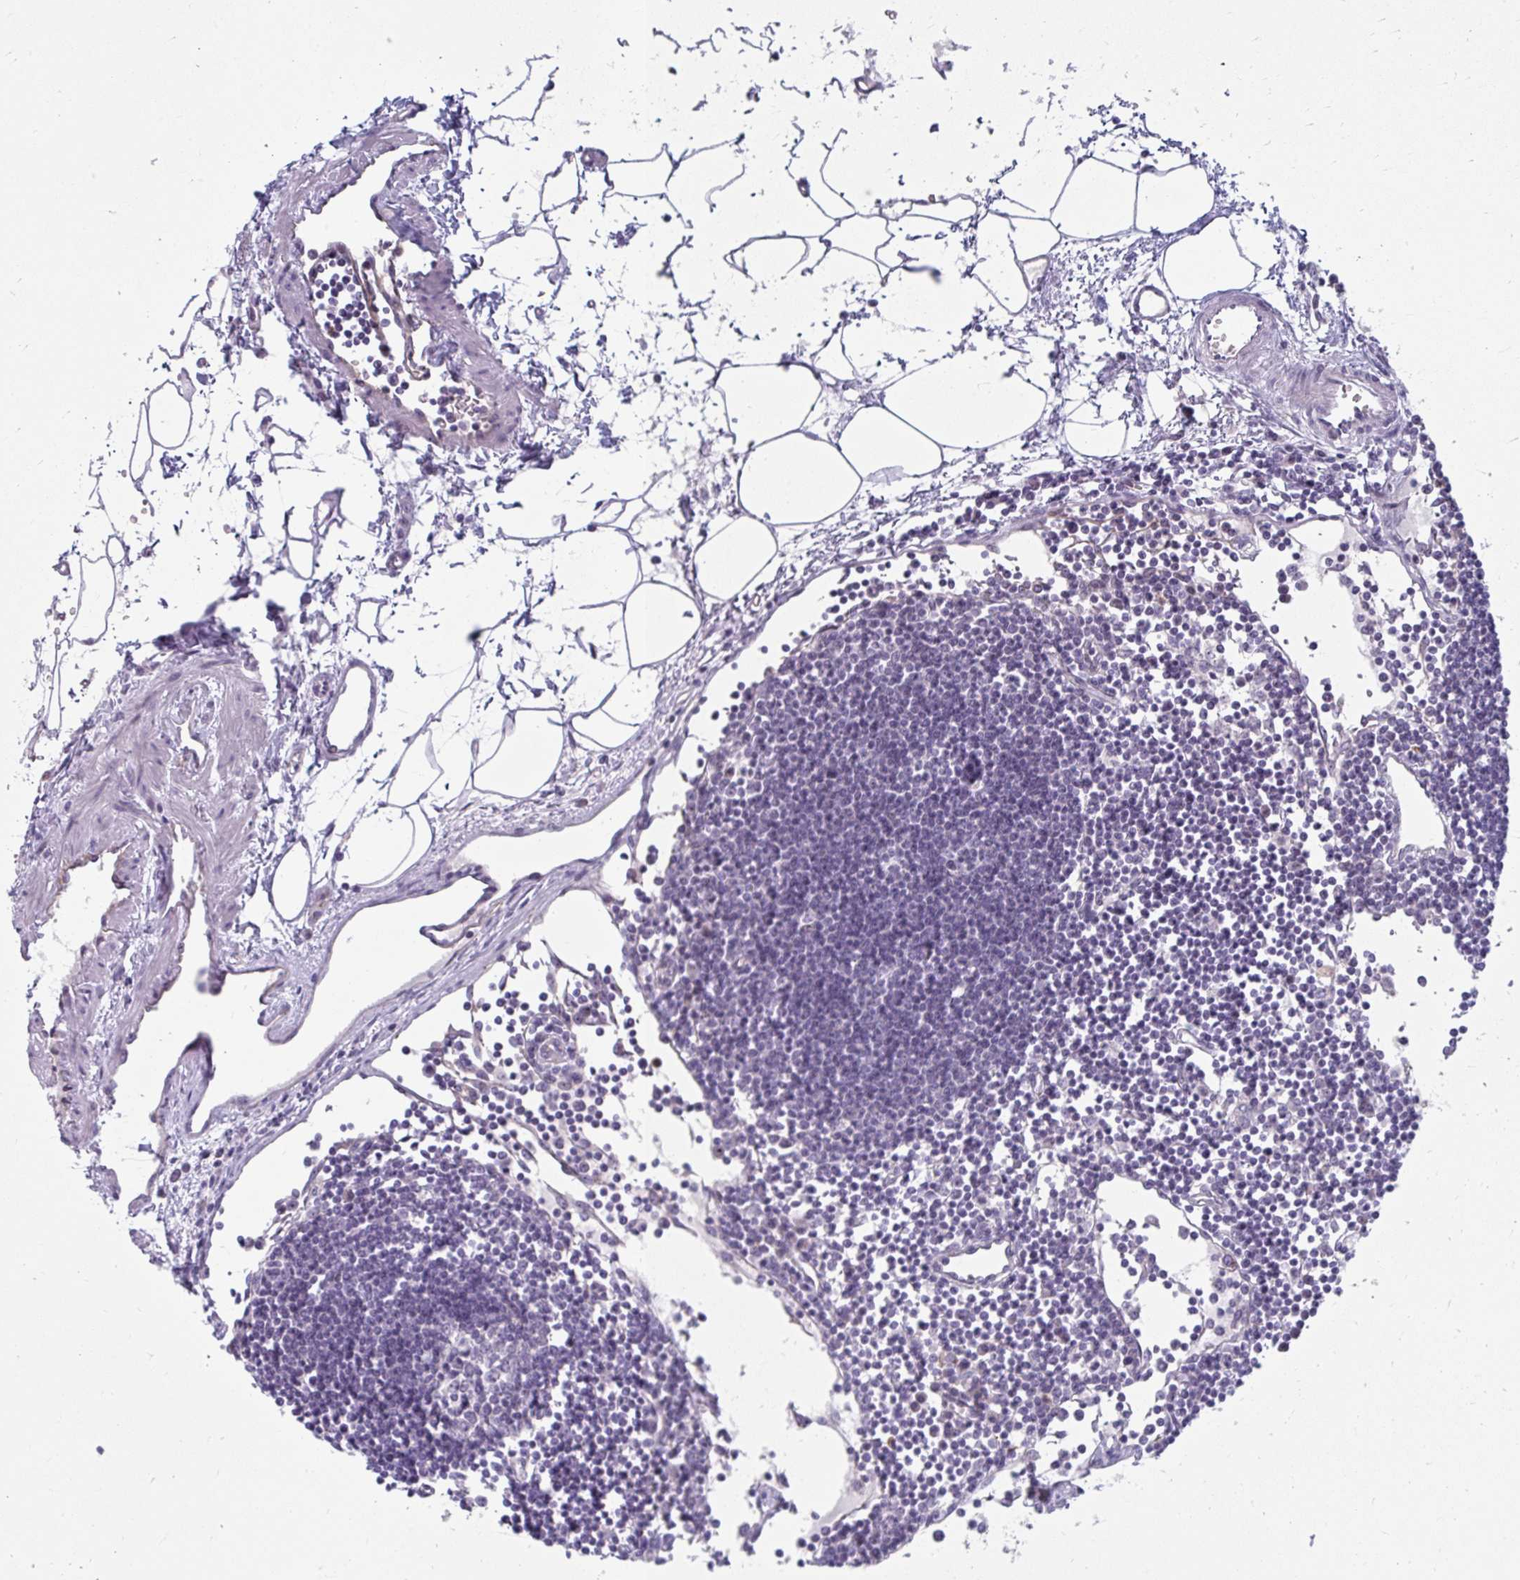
{"staining": {"intensity": "negative", "quantity": "none", "location": "none"}, "tissue": "lymph node", "cell_type": "Non-germinal center cells", "image_type": "normal", "snomed": [{"axis": "morphology", "description": "Normal tissue, NOS"}, {"axis": "topography", "description": "Lymph node"}], "caption": "Non-germinal center cells are negative for brown protein staining in unremarkable lymph node. The staining is performed using DAB (3,3'-diaminobenzidine) brown chromogen with nuclei counter-stained in using hematoxylin.", "gene": "MUS81", "patient": {"sex": "female", "age": 65}}